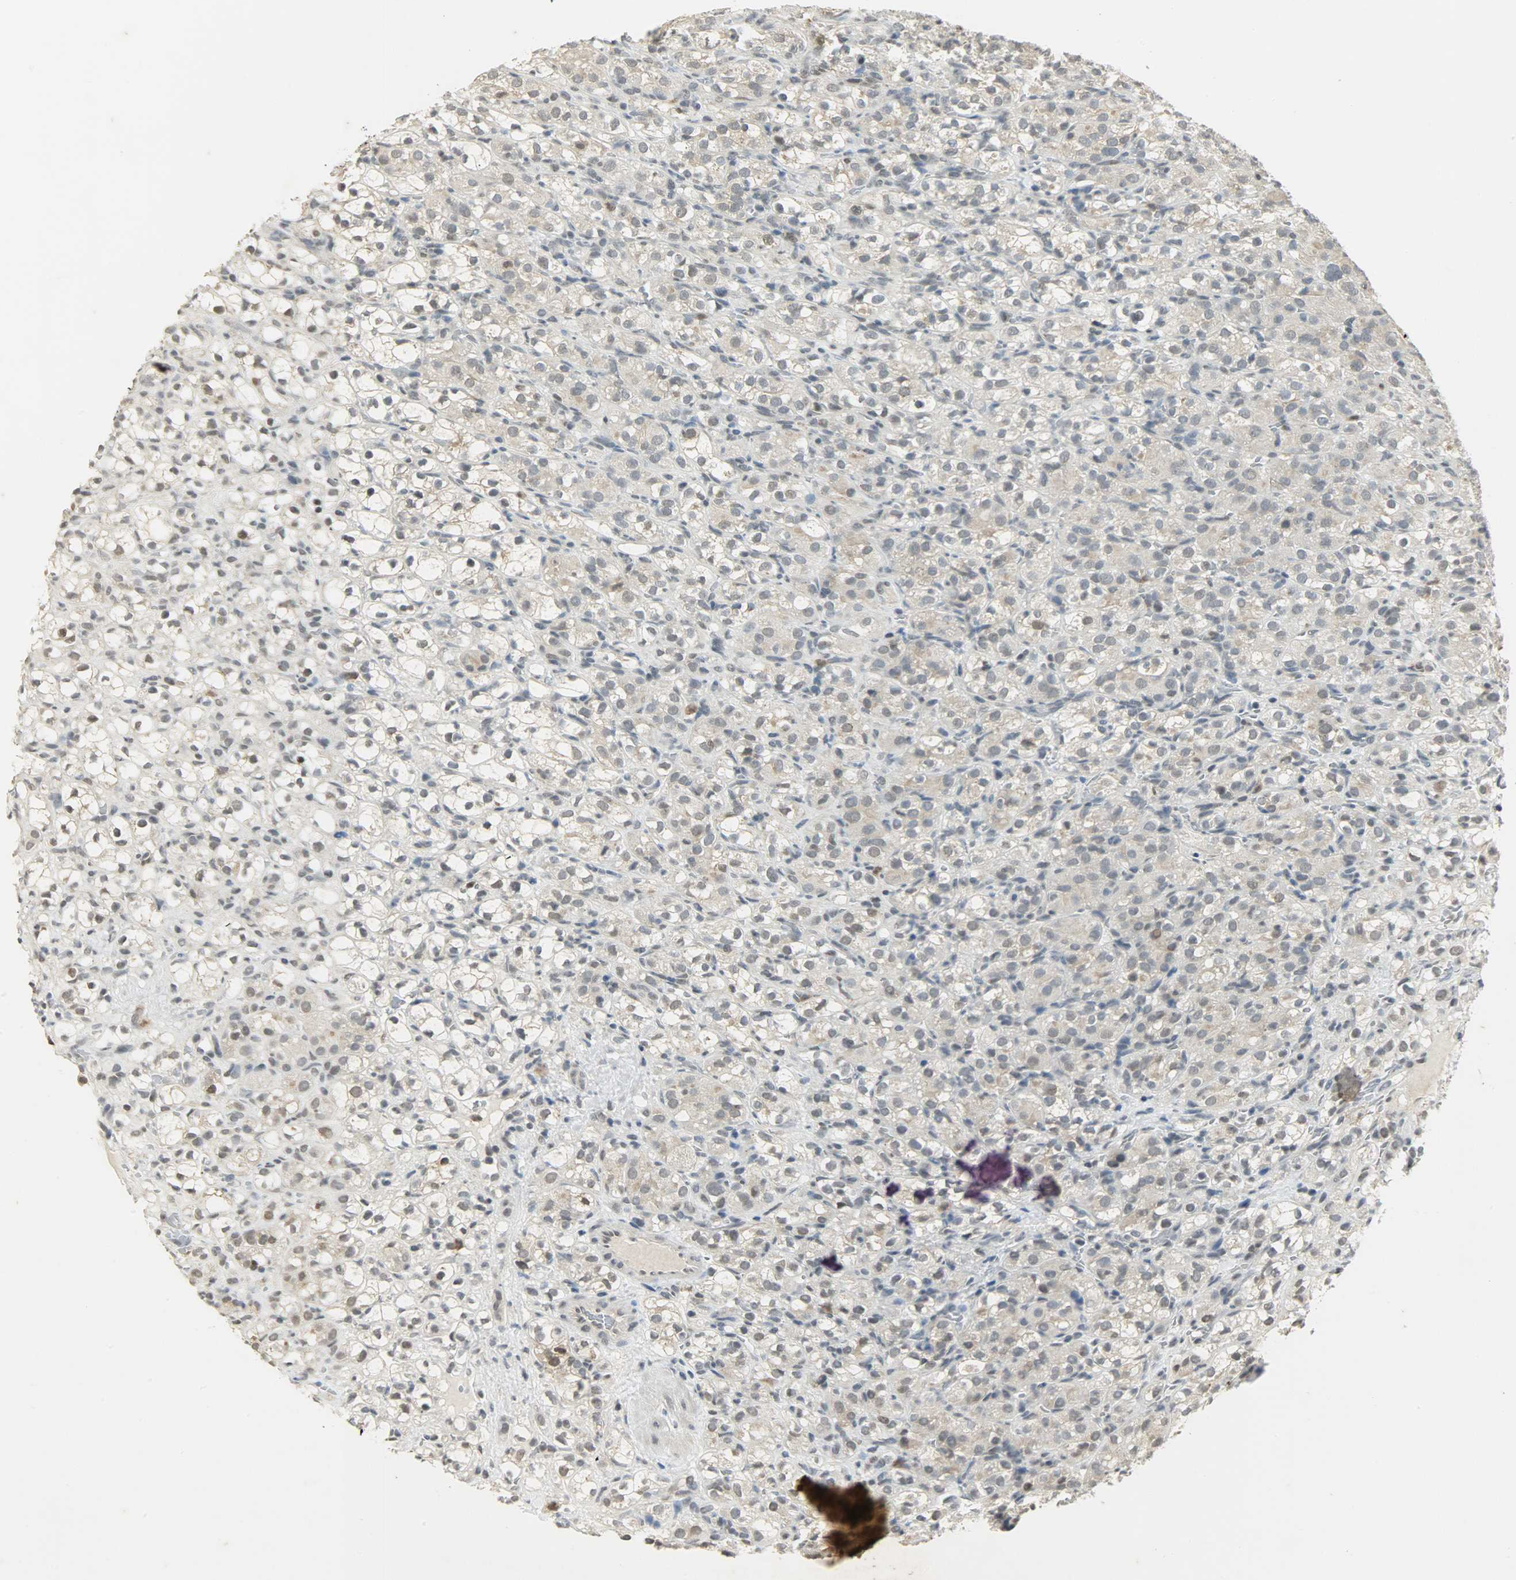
{"staining": {"intensity": "weak", "quantity": "<25%", "location": "nuclear"}, "tissue": "renal cancer", "cell_type": "Tumor cells", "image_type": "cancer", "snomed": [{"axis": "morphology", "description": "Normal tissue, NOS"}, {"axis": "morphology", "description": "Adenocarcinoma, NOS"}, {"axis": "topography", "description": "Kidney"}], "caption": "Immunohistochemistry of human adenocarcinoma (renal) reveals no expression in tumor cells. (Brightfield microscopy of DAB IHC at high magnification).", "gene": "SMARCA5", "patient": {"sex": "male", "age": 61}}